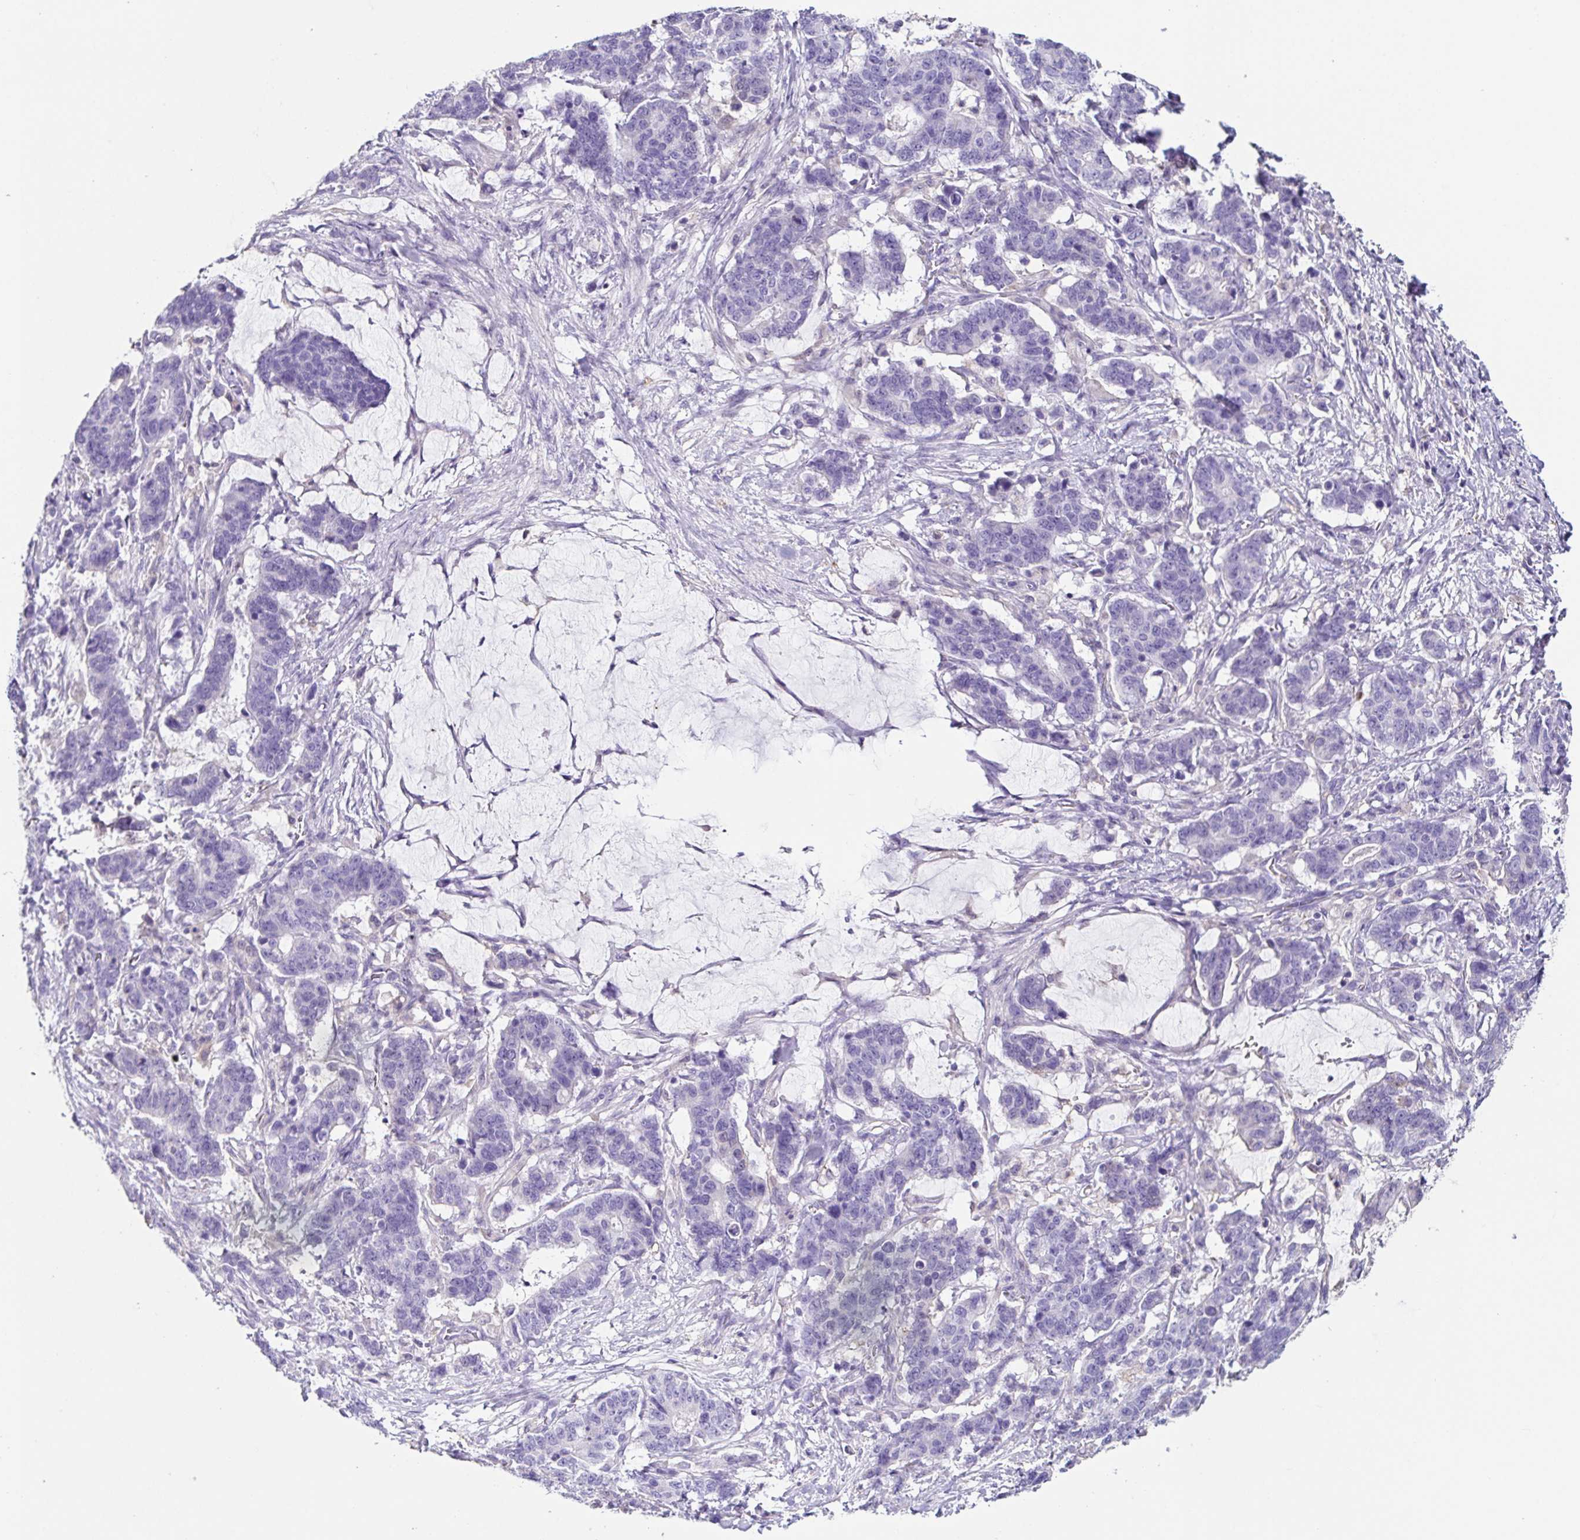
{"staining": {"intensity": "negative", "quantity": "none", "location": "none"}, "tissue": "stomach cancer", "cell_type": "Tumor cells", "image_type": "cancer", "snomed": [{"axis": "morphology", "description": "Normal tissue, NOS"}, {"axis": "morphology", "description": "Adenocarcinoma, NOS"}, {"axis": "topography", "description": "Stomach"}], "caption": "Tumor cells are negative for brown protein staining in stomach cancer.", "gene": "ANXA10", "patient": {"sex": "female", "age": 64}}